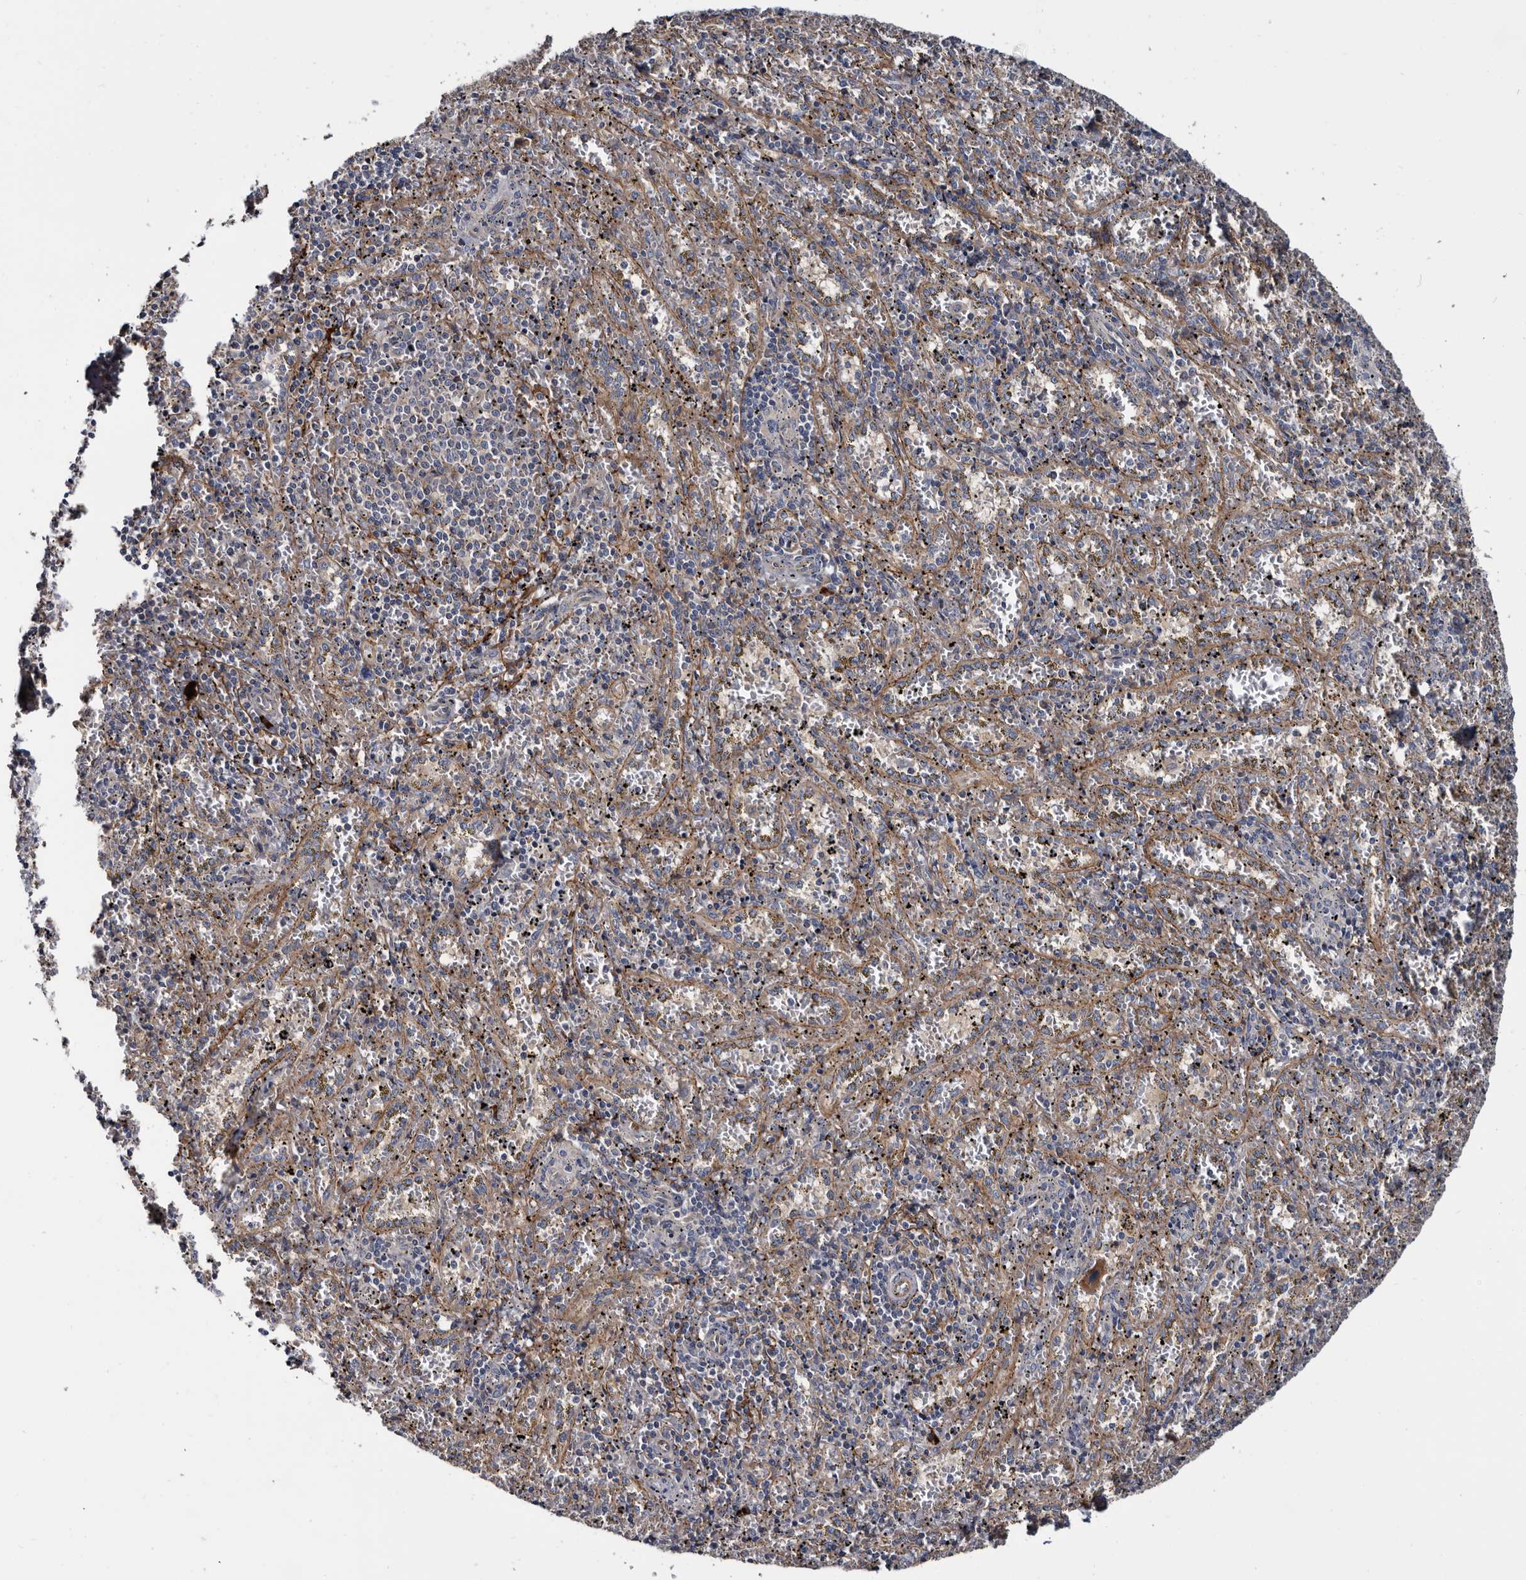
{"staining": {"intensity": "negative", "quantity": "none", "location": "none"}, "tissue": "spleen", "cell_type": "Cells in red pulp", "image_type": "normal", "snomed": [{"axis": "morphology", "description": "Normal tissue, NOS"}, {"axis": "topography", "description": "Spleen"}], "caption": "Photomicrograph shows no significant protein positivity in cells in red pulp of benign spleen. (DAB immunohistochemistry visualized using brightfield microscopy, high magnification).", "gene": "TSPAN17", "patient": {"sex": "male", "age": 11}}